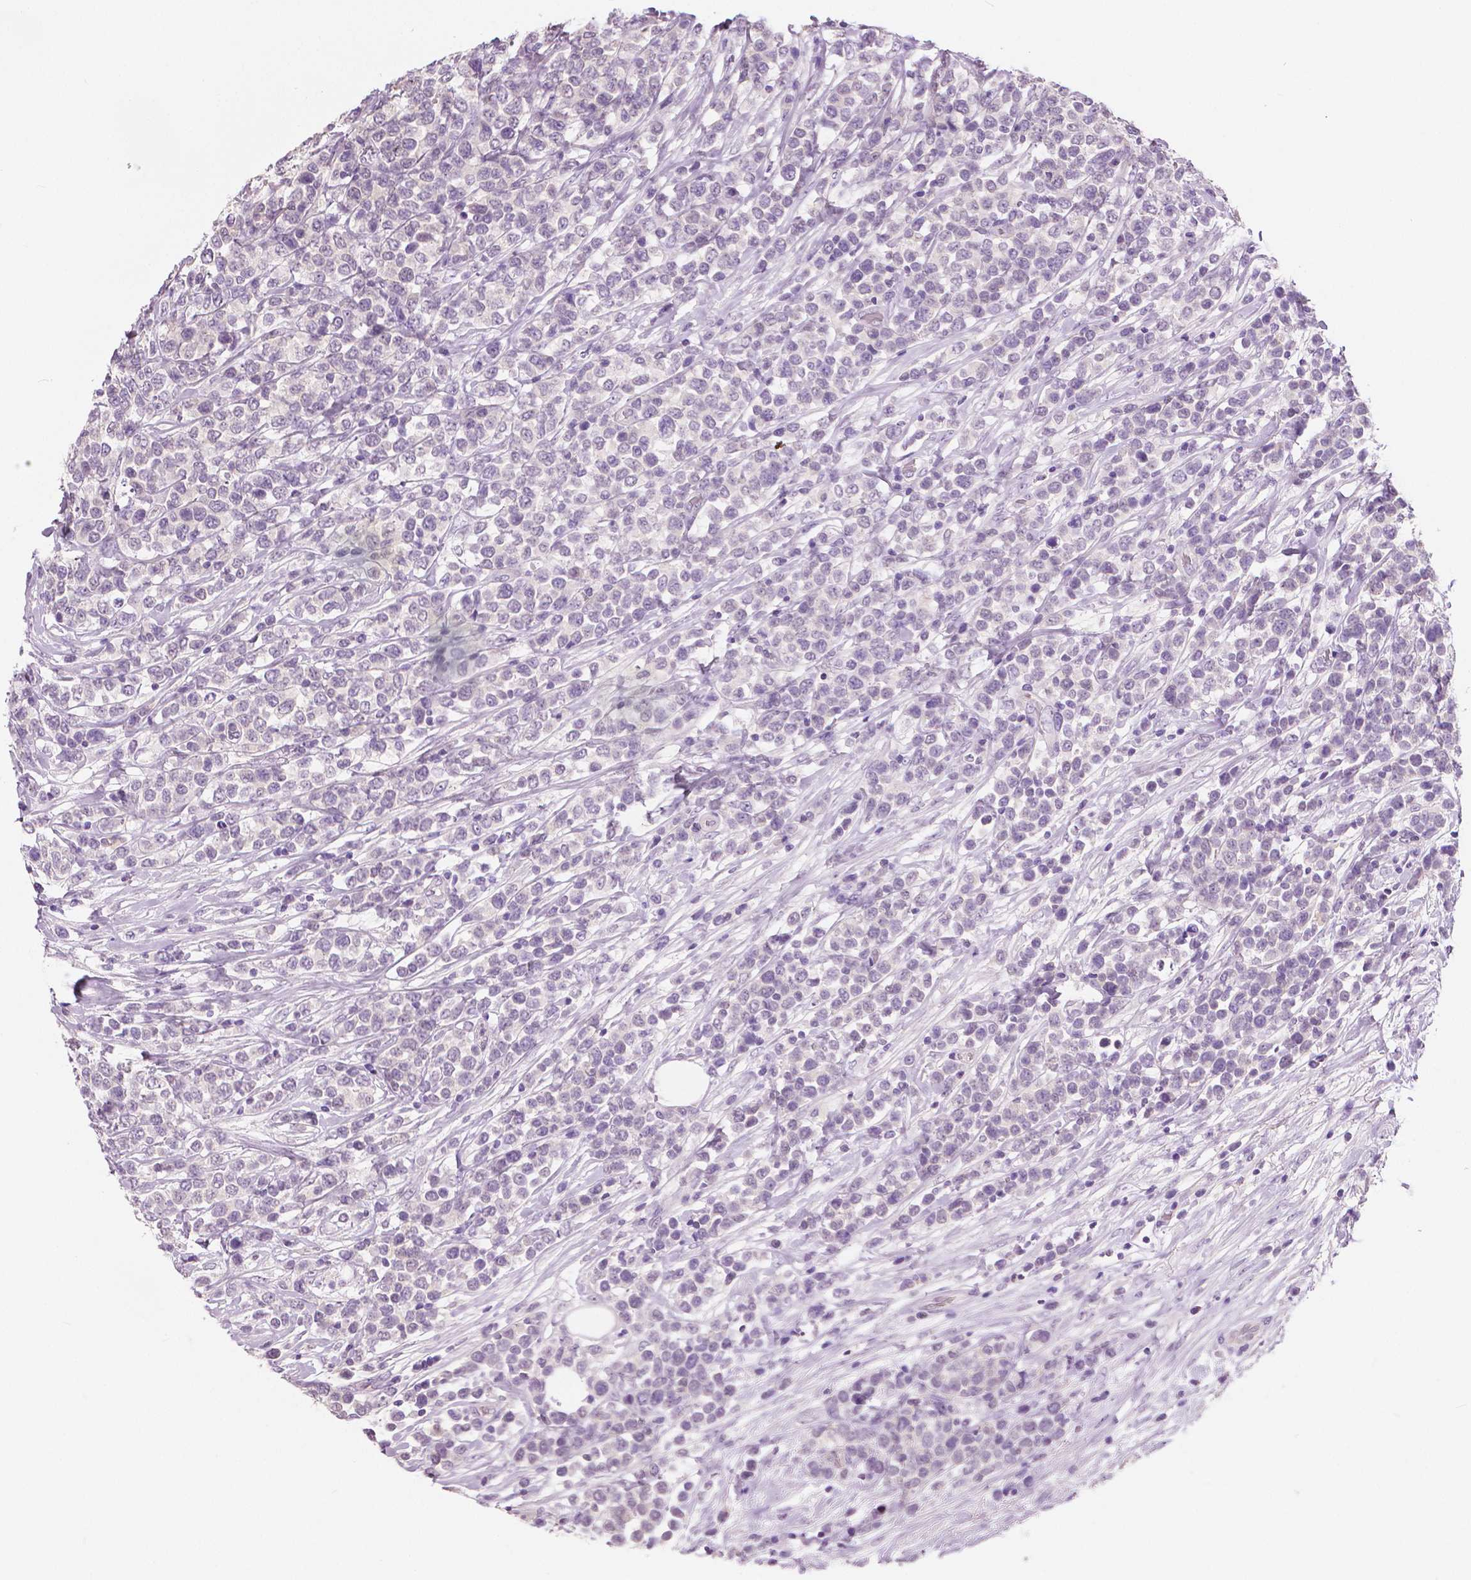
{"staining": {"intensity": "negative", "quantity": "none", "location": "none"}, "tissue": "lymphoma", "cell_type": "Tumor cells", "image_type": "cancer", "snomed": [{"axis": "morphology", "description": "Malignant lymphoma, non-Hodgkin's type, High grade"}, {"axis": "topography", "description": "Soft tissue"}], "caption": "This micrograph is of lymphoma stained with immunohistochemistry to label a protein in brown with the nuclei are counter-stained blue. There is no positivity in tumor cells. Brightfield microscopy of IHC stained with DAB (3,3'-diaminobenzidine) (brown) and hematoxylin (blue), captured at high magnification.", "gene": "TKFC", "patient": {"sex": "female", "age": 56}}